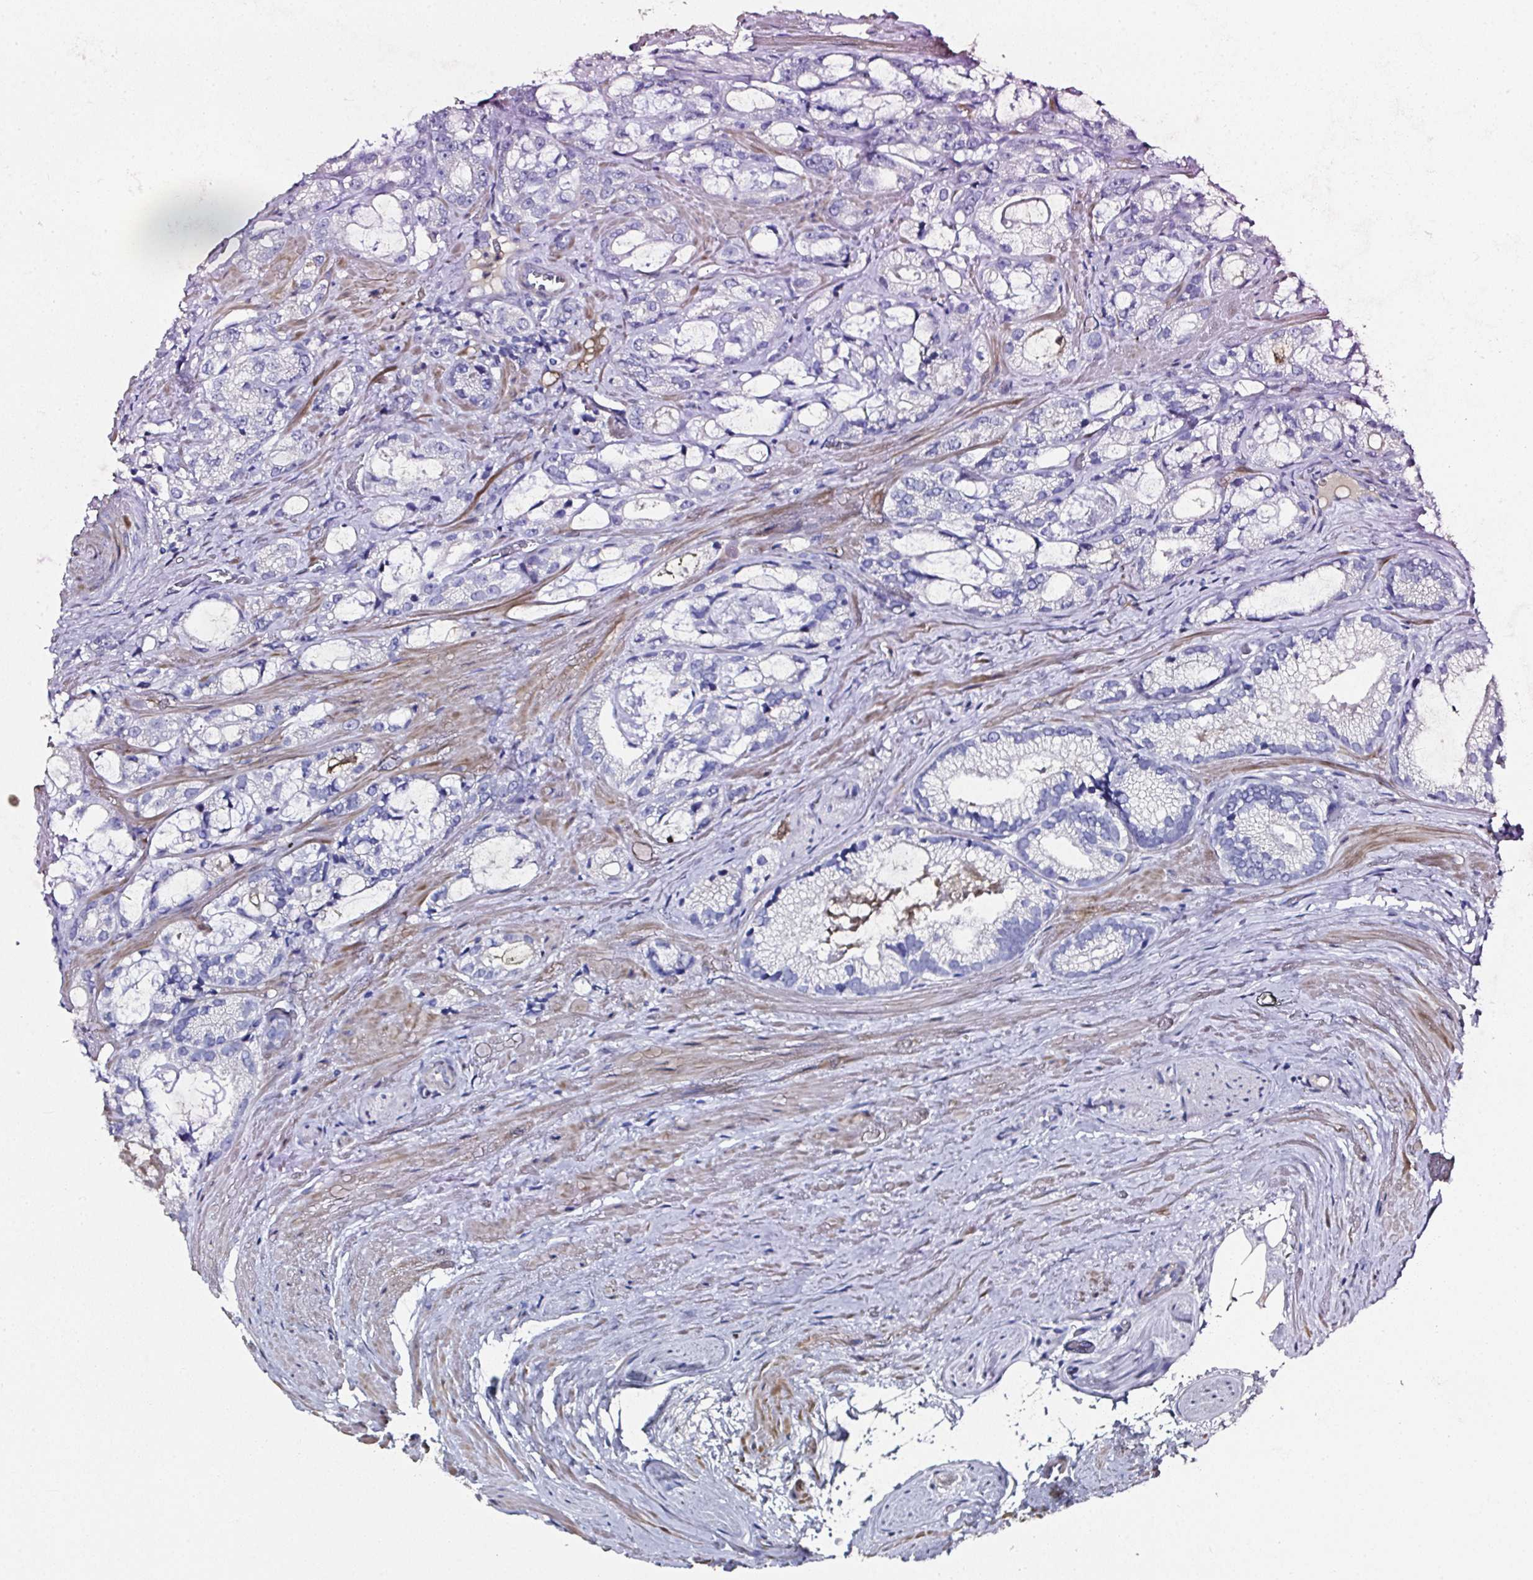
{"staining": {"intensity": "negative", "quantity": "none", "location": "none"}, "tissue": "prostate cancer", "cell_type": "Tumor cells", "image_type": "cancer", "snomed": [{"axis": "morphology", "description": "Adenocarcinoma, Medium grade"}, {"axis": "topography", "description": "Prostate"}], "caption": "A high-resolution photomicrograph shows IHC staining of prostate cancer (adenocarcinoma (medium-grade)), which reveals no significant positivity in tumor cells.", "gene": "A1CF", "patient": {"sex": "male", "age": 57}}